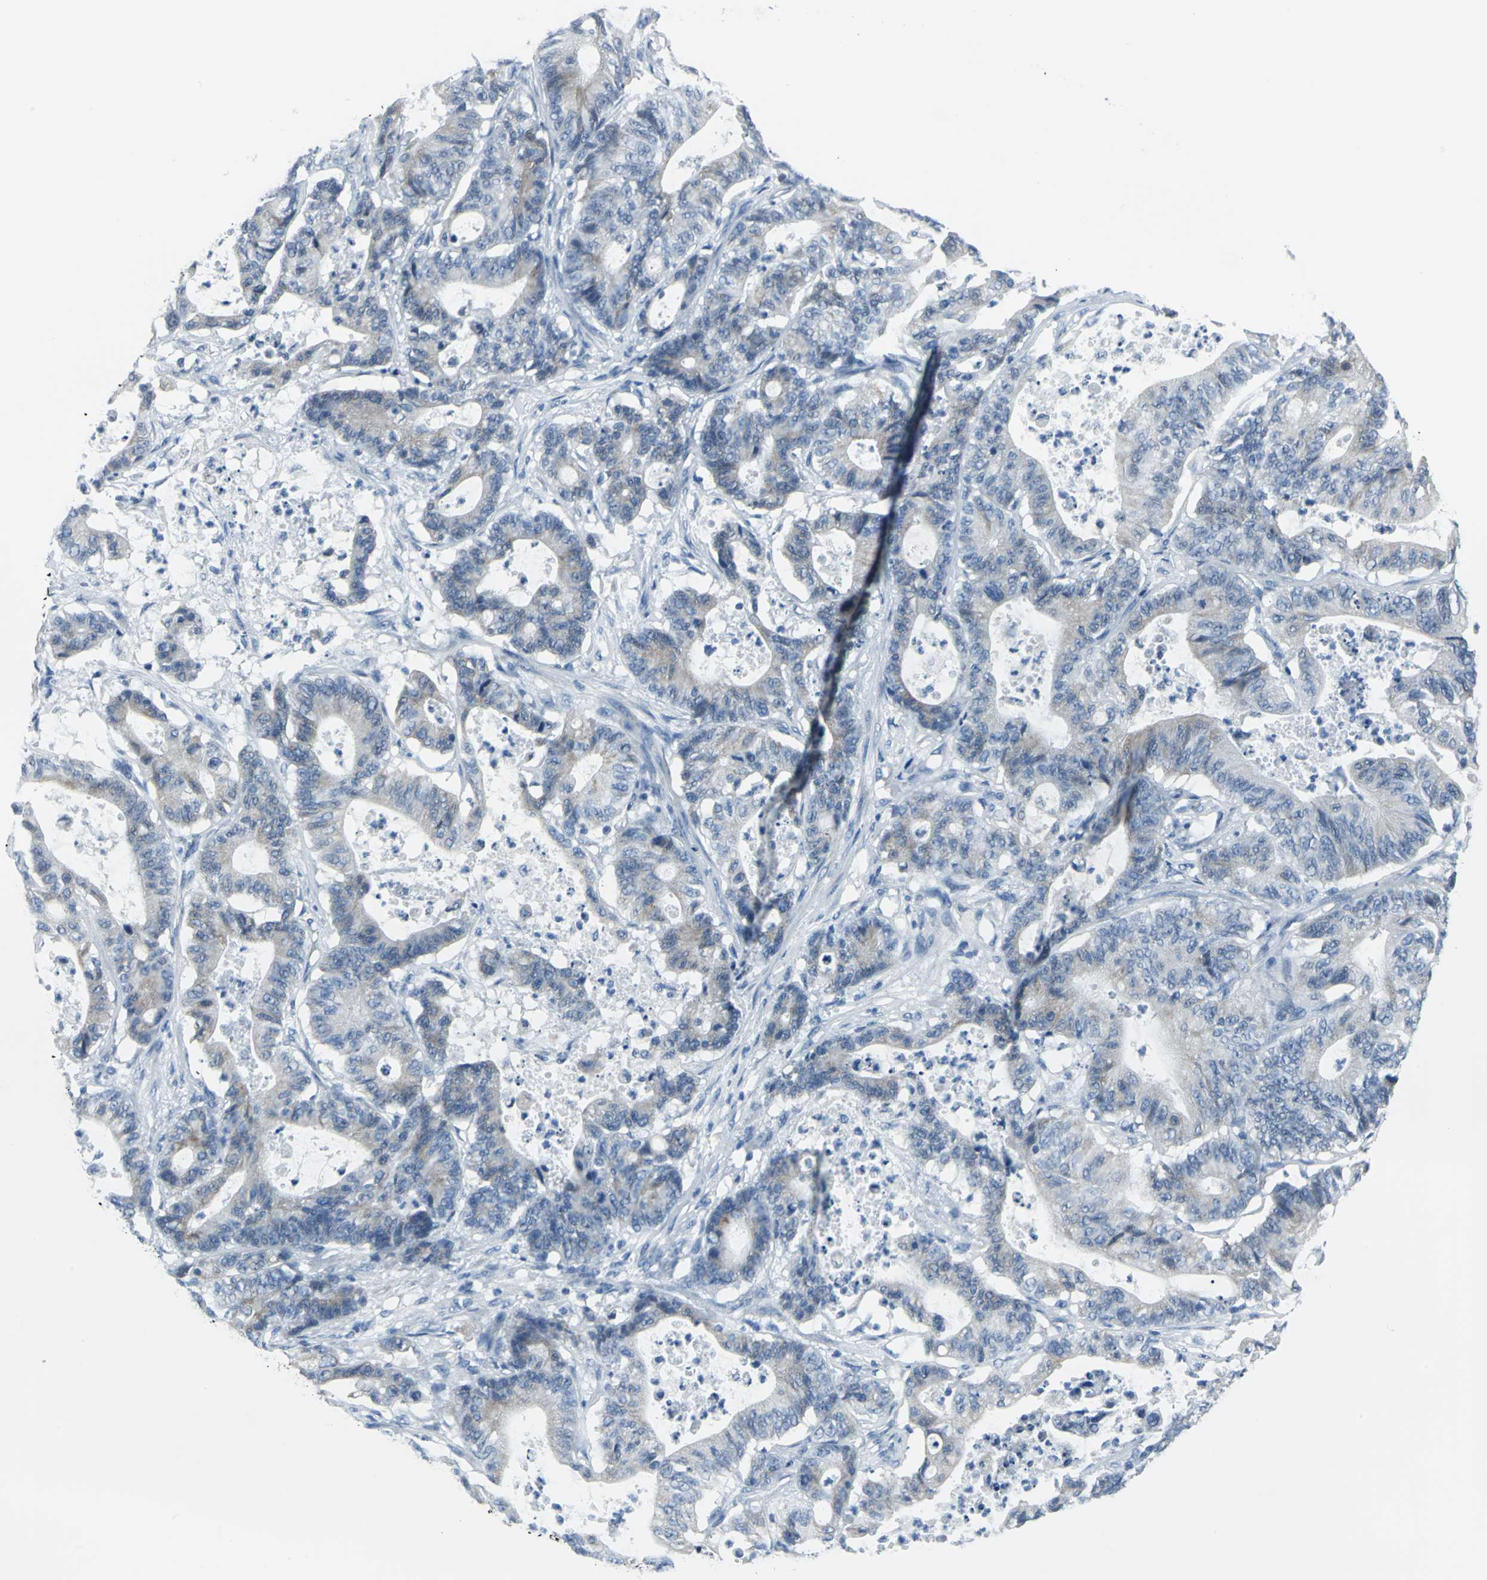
{"staining": {"intensity": "weak", "quantity": "<25%", "location": "cytoplasmic/membranous"}, "tissue": "colorectal cancer", "cell_type": "Tumor cells", "image_type": "cancer", "snomed": [{"axis": "morphology", "description": "Adenocarcinoma, NOS"}, {"axis": "topography", "description": "Colon"}], "caption": "This is an IHC histopathology image of adenocarcinoma (colorectal). There is no positivity in tumor cells.", "gene": "CYB5A", "patient": {"sex": "female", "age": 84}}